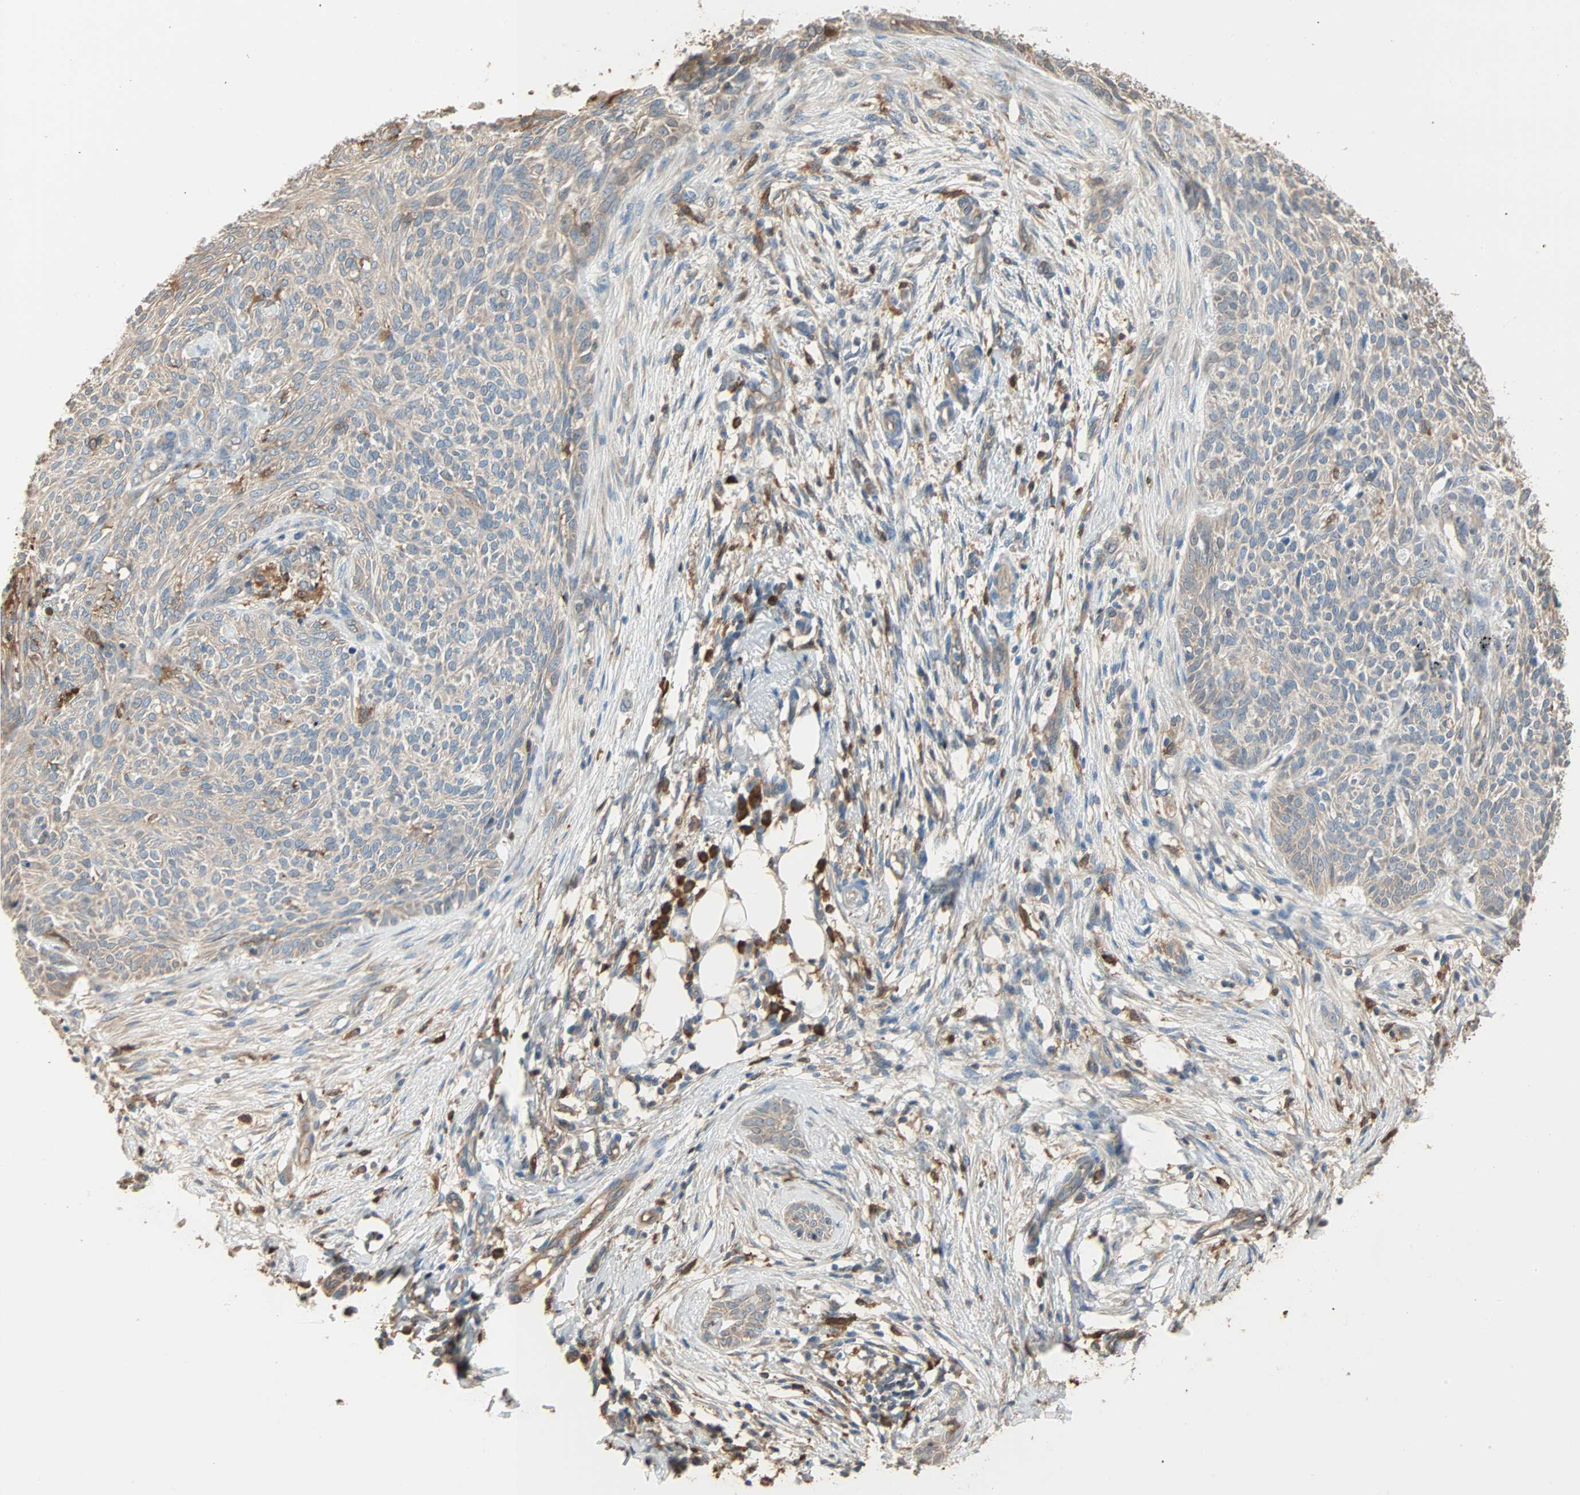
{"staining": {"intensity": "weak", "quantity": "25%-75%", "location": "cytoplasmic/membranous"}, "tissue": "skin cancer", "cell_type": "Tumor cells", "image_type": "cancer", "snomed": [{"axis": "morphology", "description": "Basal cell carcinoma"}, {"axis": "topography", "description": "Skin"}], "caption": "Immunohistochemistry (IHC) (DAB) staining of skin cancer shows weak cytoplasmic/membranous protein expression in about 25%-75% of tumor cells.", "gene": "PRDX1", "patient": {"sex": "female", "age": 84}}